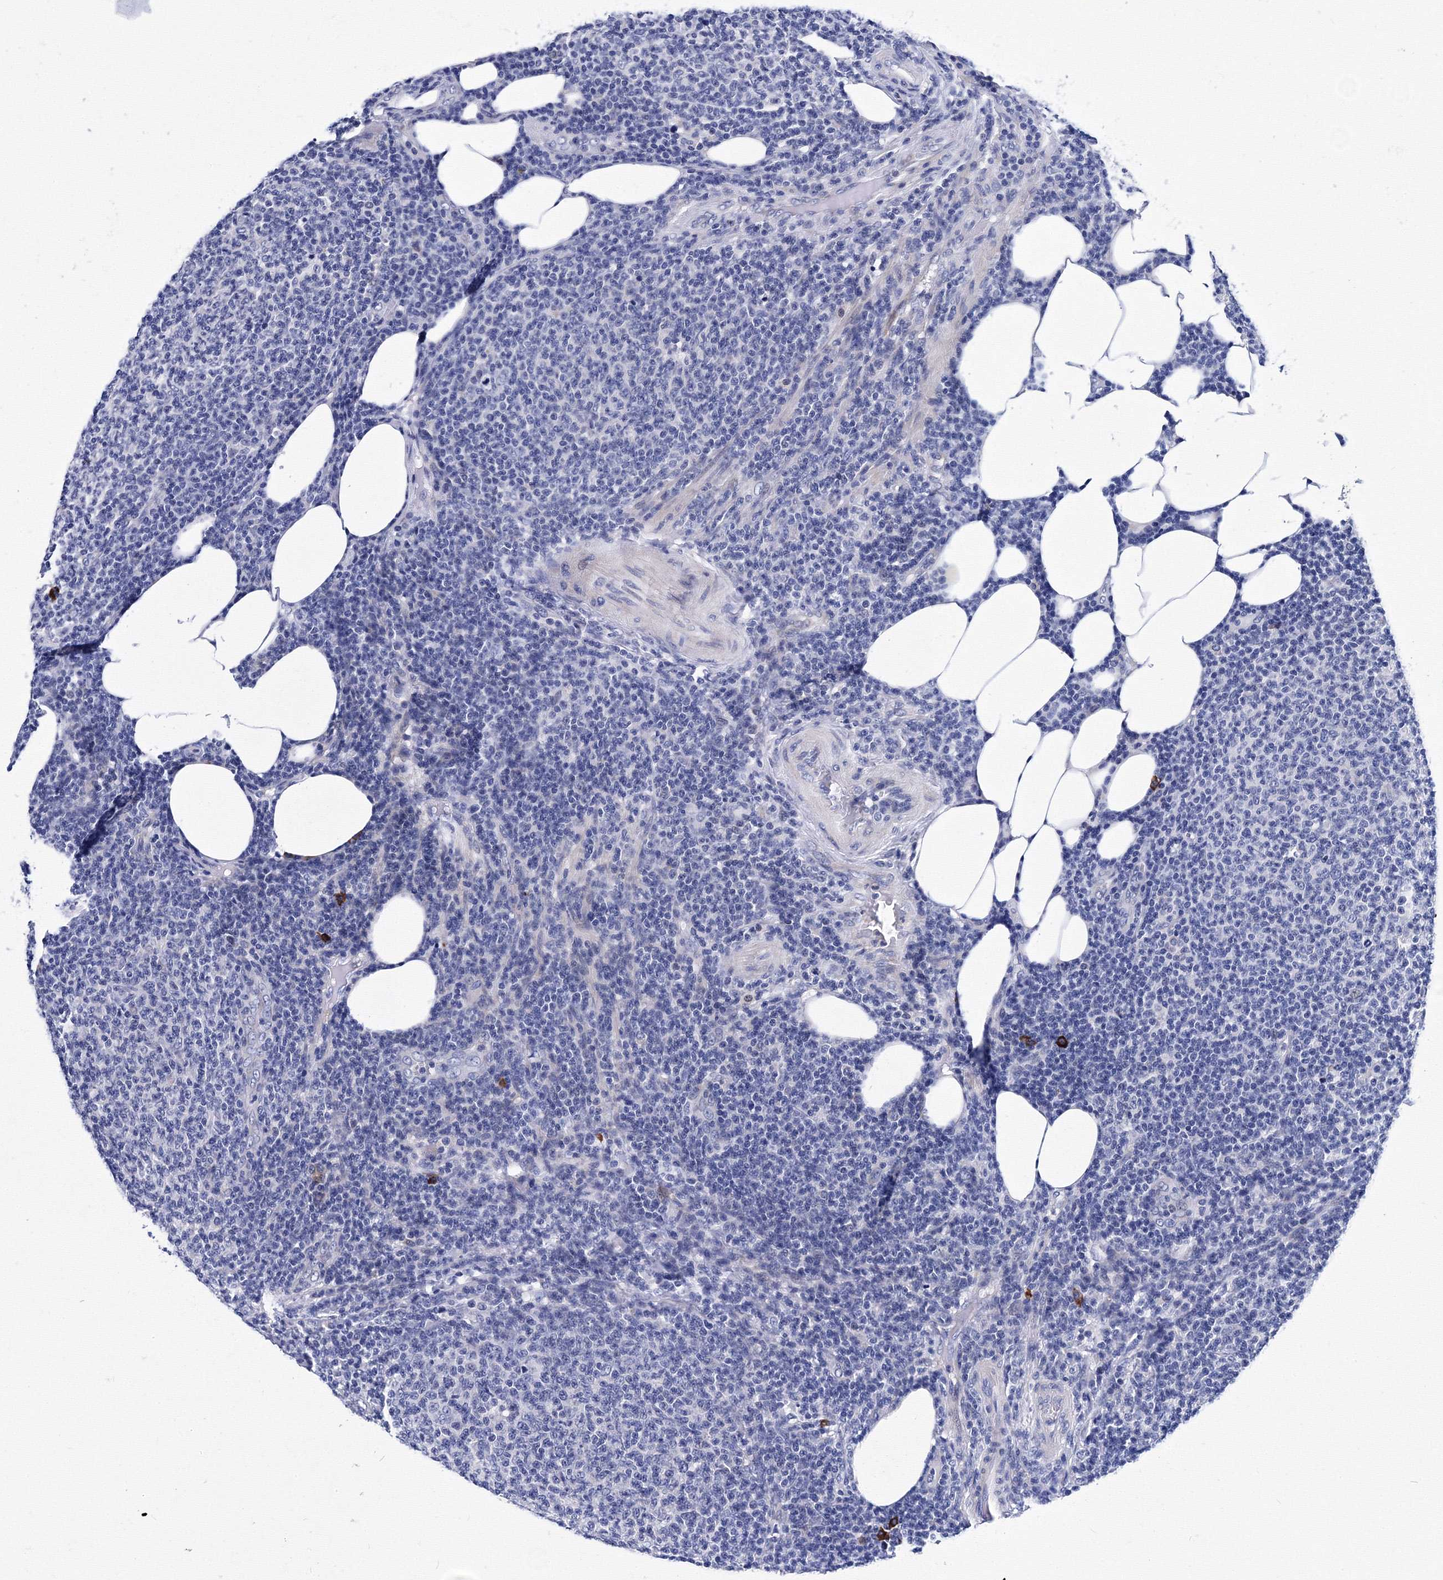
{"staining": {"intensity": "negative", "quantity": "none", "location": "none"}, "tissue": "lymphoma", "cell_type": "Tumor cells", "image_type": "cancer", "snomed": [{"axis": "morphology", "description": "Malignant lymphoma, non-Hodgkin's type, Low grade"}, {"axis": "topography", "description": "Lymph node"}], "caption": "High power microscopy micrograph of an immunohistochemistry image of malignant lymphoma, non-Hodgkin's type (low-grade), revealing no significant positivity in tumor cells. (Stains: DAB (3,3'-diaminobenzidine) immunohistochemistry with hematoxylin counter stain, Microscopy: brightfield microscopy at high magnification).", "gene": "TRPM2", "patient": {"sex": "male", "age": 66}}